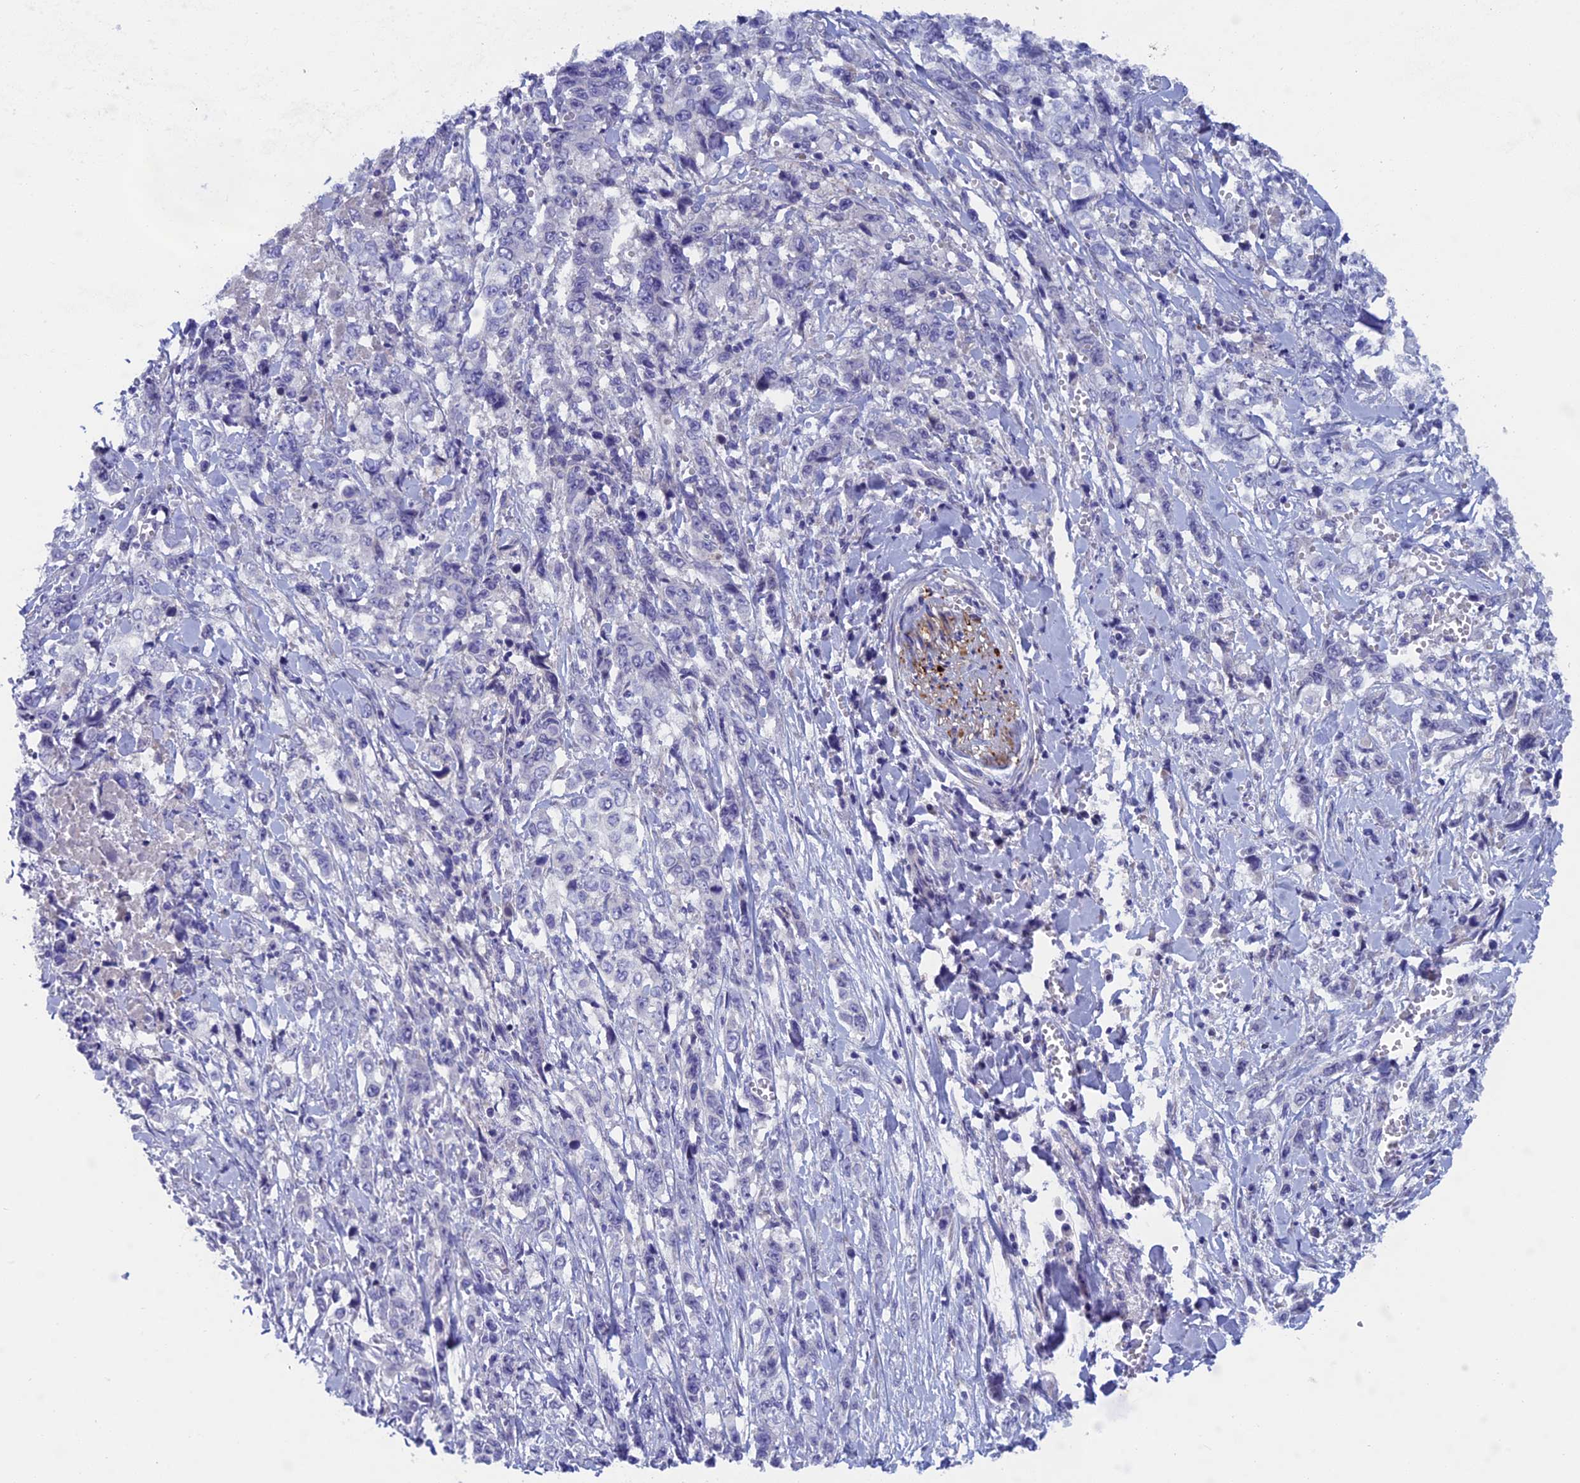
{"staining": {"intensity": "negative", "quantity": "none", "location": "none"}, "tissue": "stomach cancer", "cell_type": "Tumor cells", "image_type": "cancer", "snomed": [{"axis": "morphology", "description": "Adenocarcinoma, NOS"}, {"axis": "topography", "description": "Stomach, upper"}], "caption": "Tumor cells are negative for brown protein staining in stomach adenocarcinoma.", "gene": "XPO7", "patient": {"sex": "male", "age": 62}}